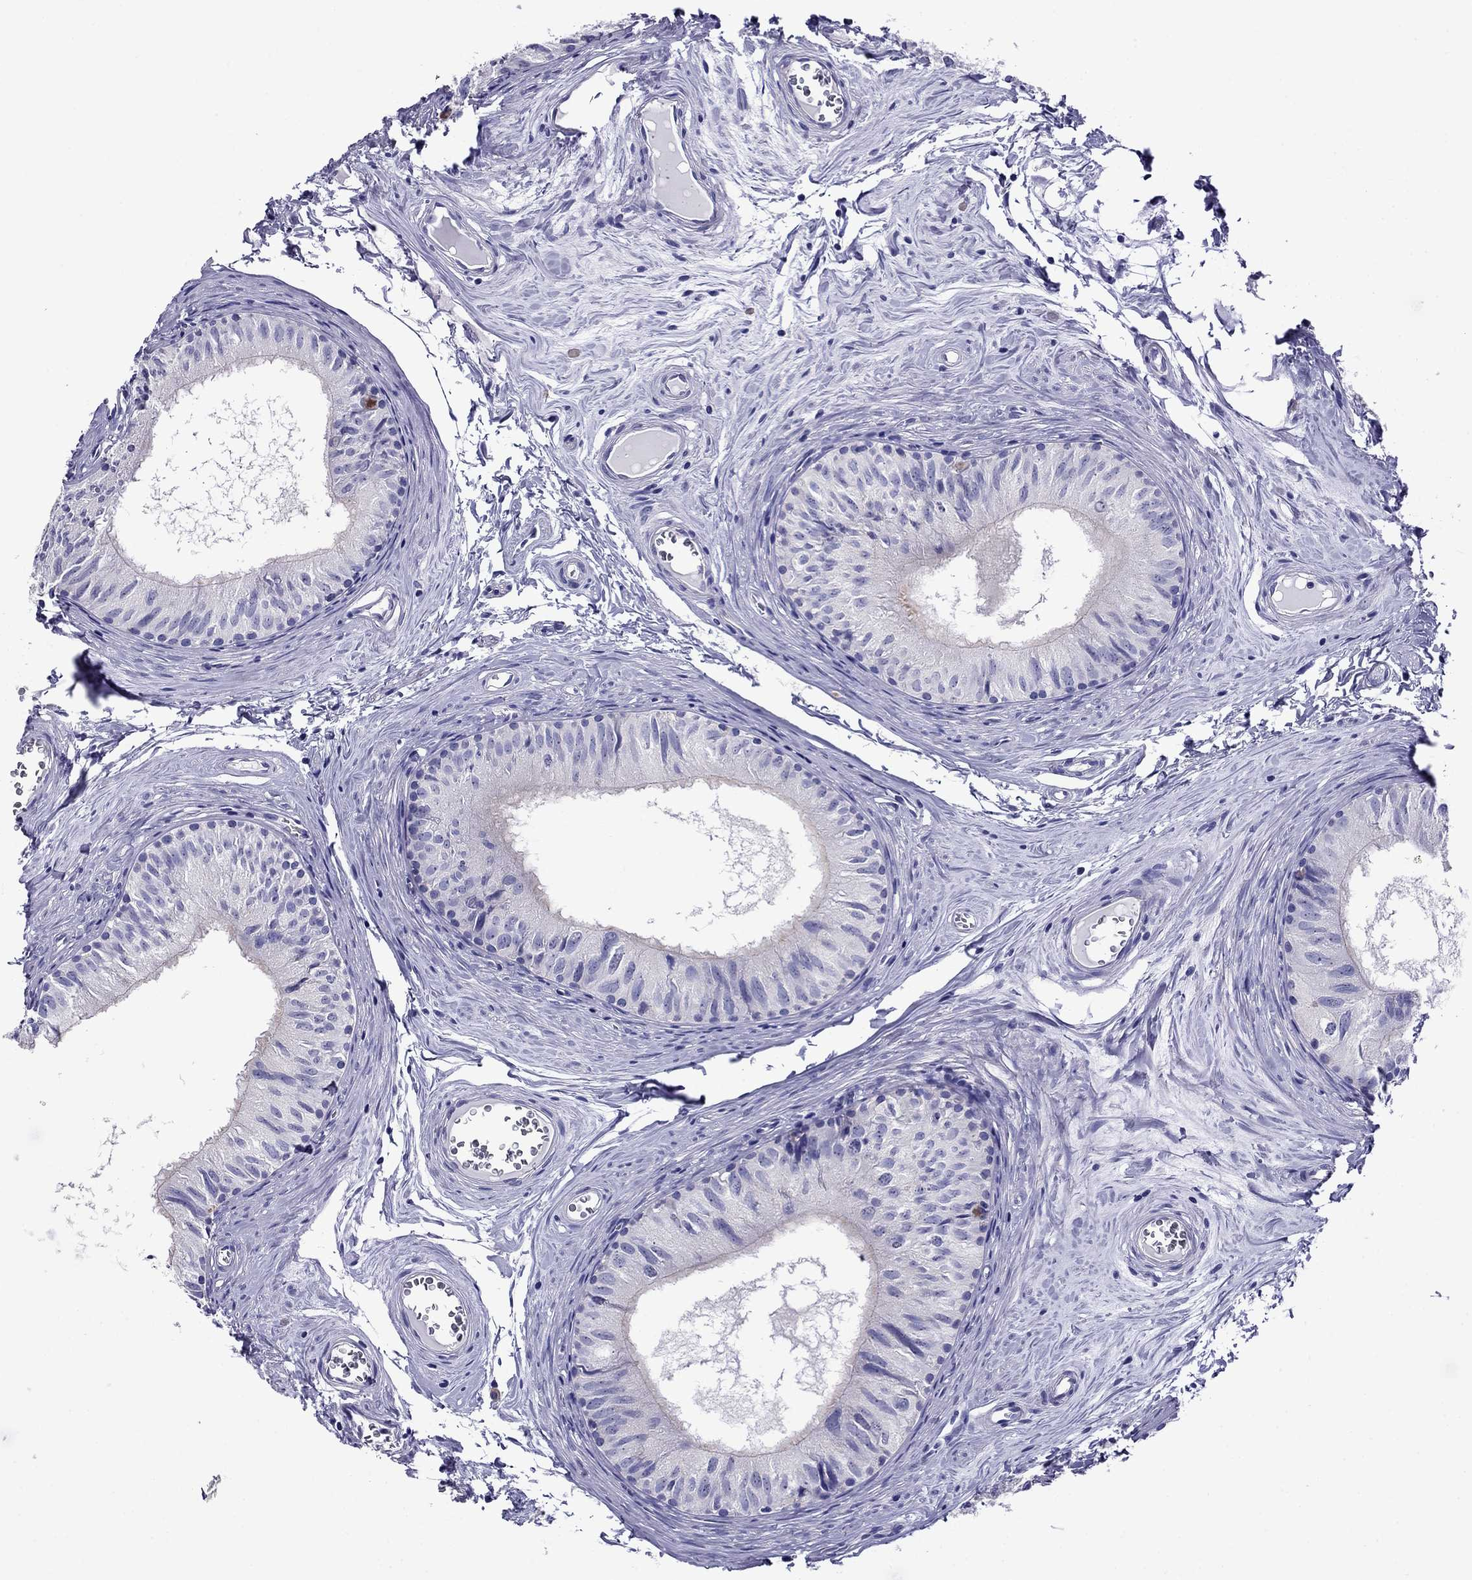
{"staining": {"intensity": "negative", "quantity": "none", "location": "none"}, "tissue": "epididymis", "cell_type": "Glandular cells", "image_type": "normal", "snomed": [{"axis": "morphology", "description": "Normal tissue, NOS"}, {"axis": "topography", "description": "Epididymis"}], "caption": "Immunohistochemistry of benign epididymis exhibits no expression in glandular cells.", "gene": "SCG2", "patient": {"sex": "male", "age": 52}}